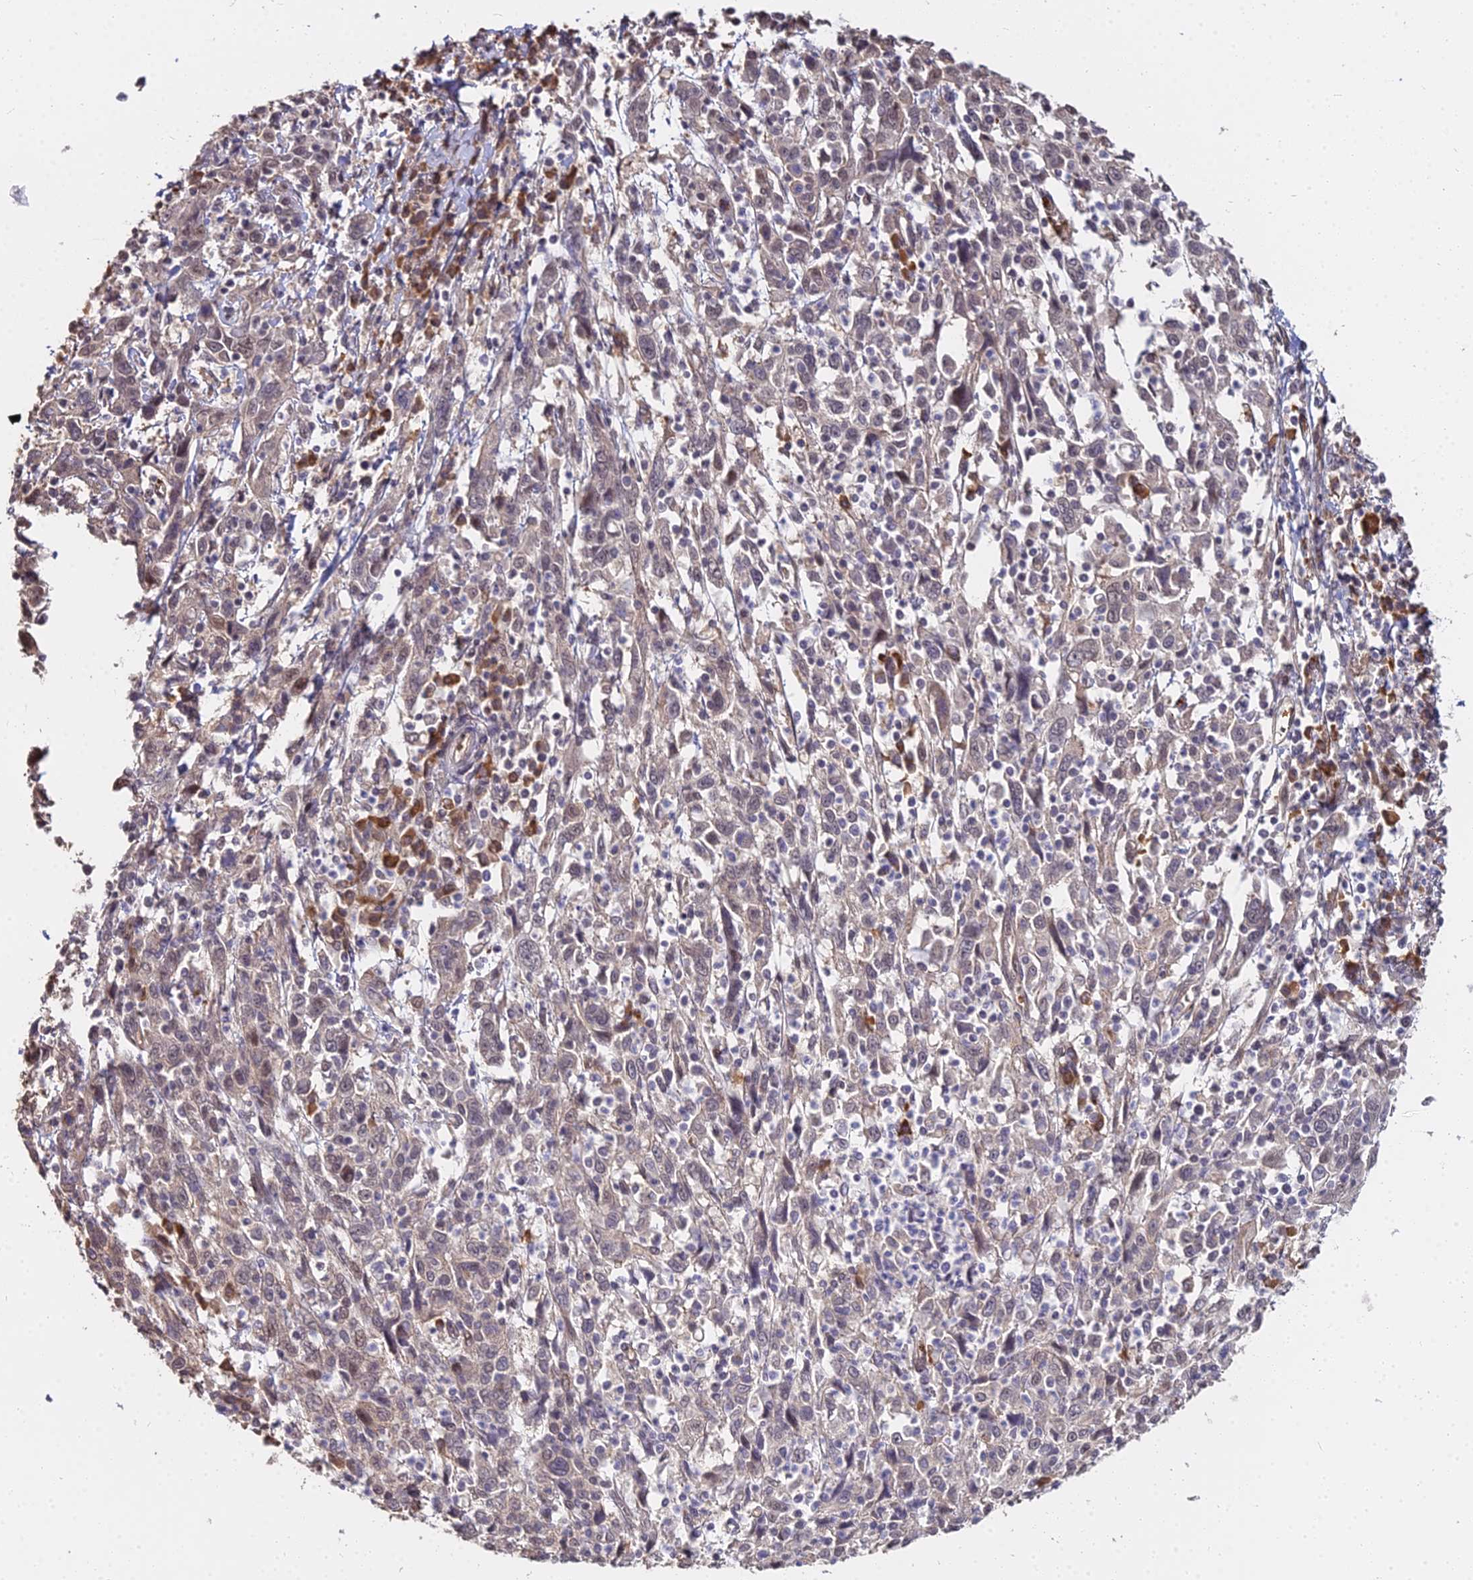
{"staining": {"intensity": "weak", "quantity": "<25%", "location": "nuclear"}, "tissue": "cervical cancer", "cell_type": "Tumor cells", "image_type": "cancer", "snomed": [{"axis": "morphology", "description": "Squamous cell carcinoma, NOS"}, {"axis": "topography", "description": "Cervix"}], "caption": "A histopathology image of human cervical squamous cell carcinoma is negative for staining in tumor cells.", "gene": "ZDBF2", "patient": {"sex": "female", "age": 46}}